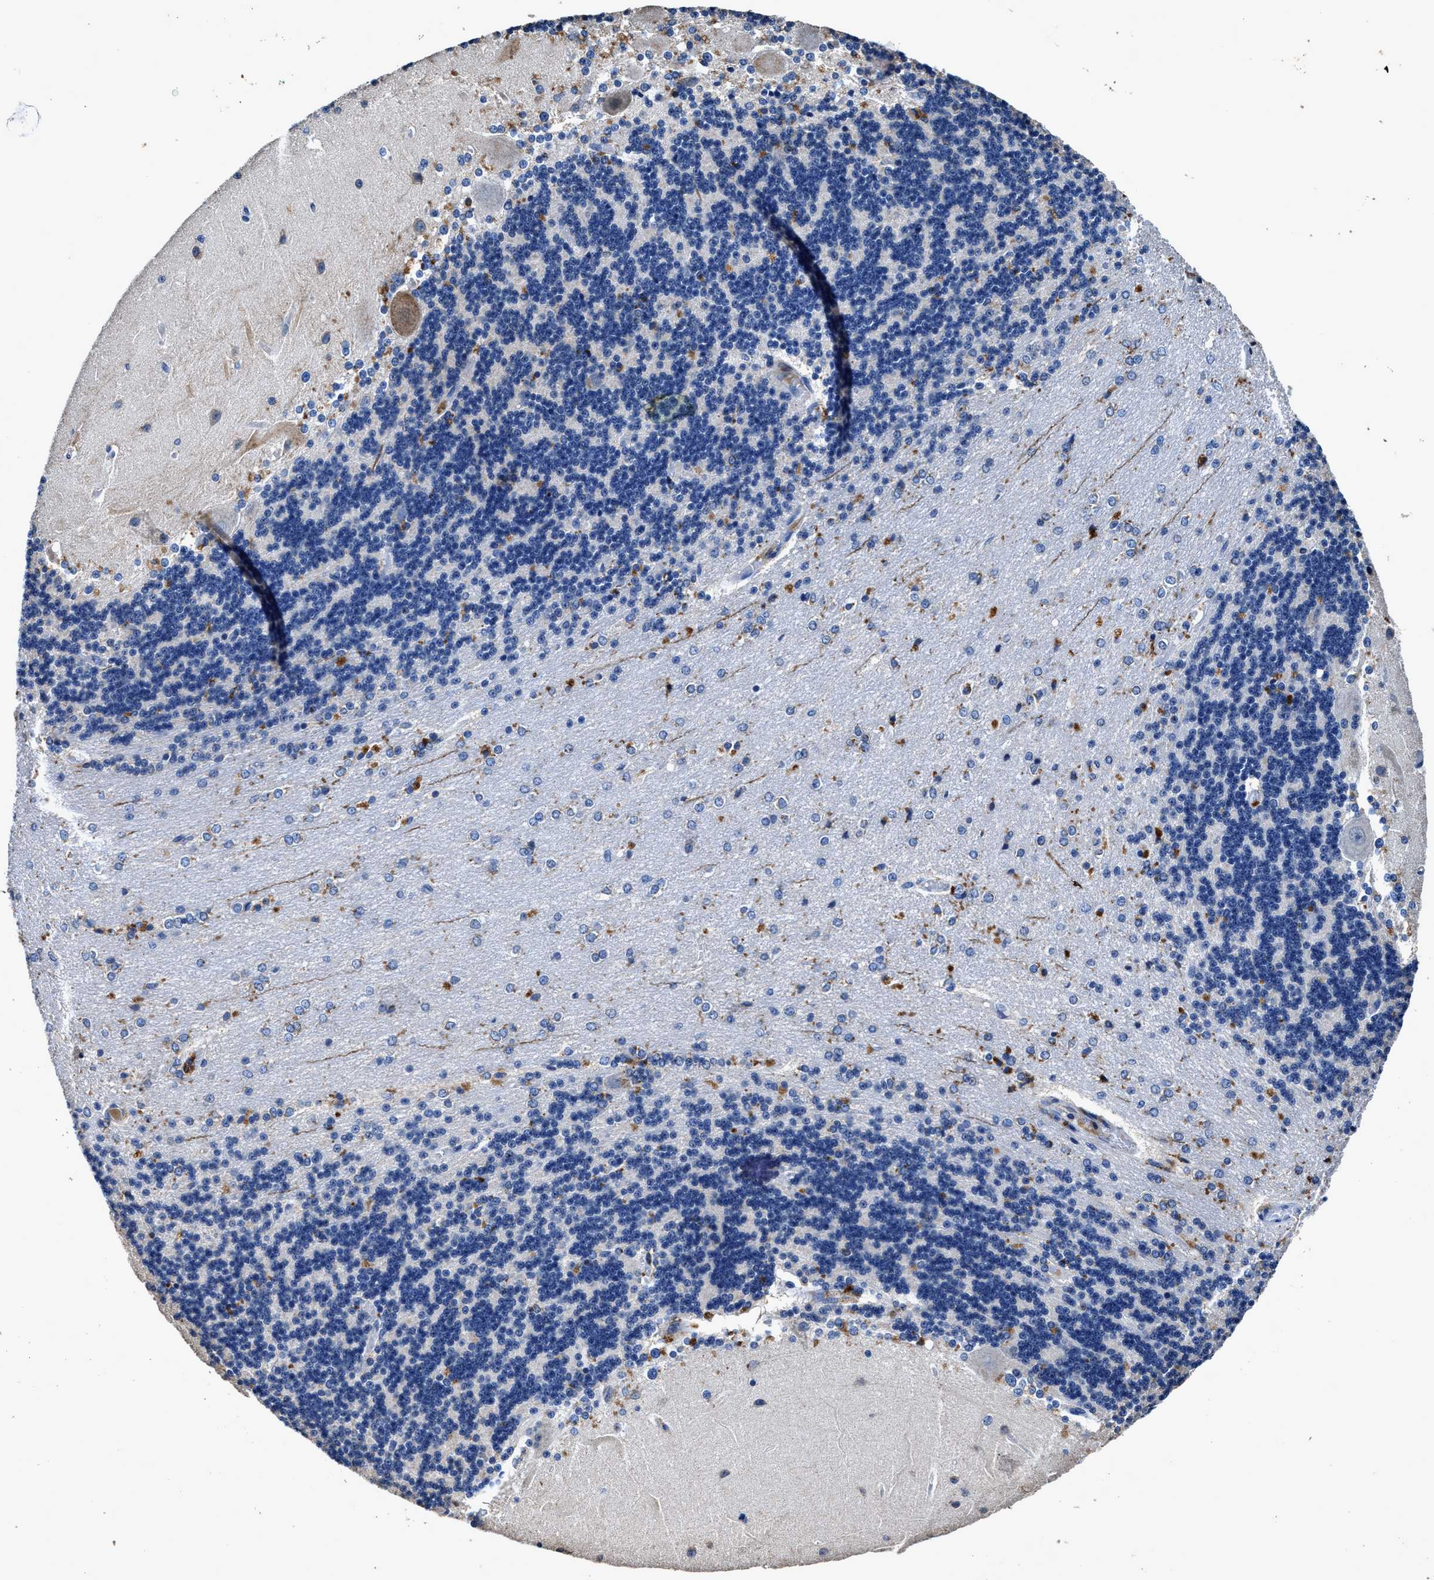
{"staining": {"intensity": "negative", "quantity": "none", "location": "none"}, "tissue": "cerebellum", "cell_type": "Cells in granular layer", "image_type": "normal", "snomed": [{"axis": "morphology", "description": "Normal tissue, NOS"}, {"axis": "topography", "description": "Cerebellum"}], "caption": "Cerebellum stained for a protein using IHC shows no staining cells in granular layer.", "gene": "UBR4", "patient": {"sex": "female", "age": 54}}